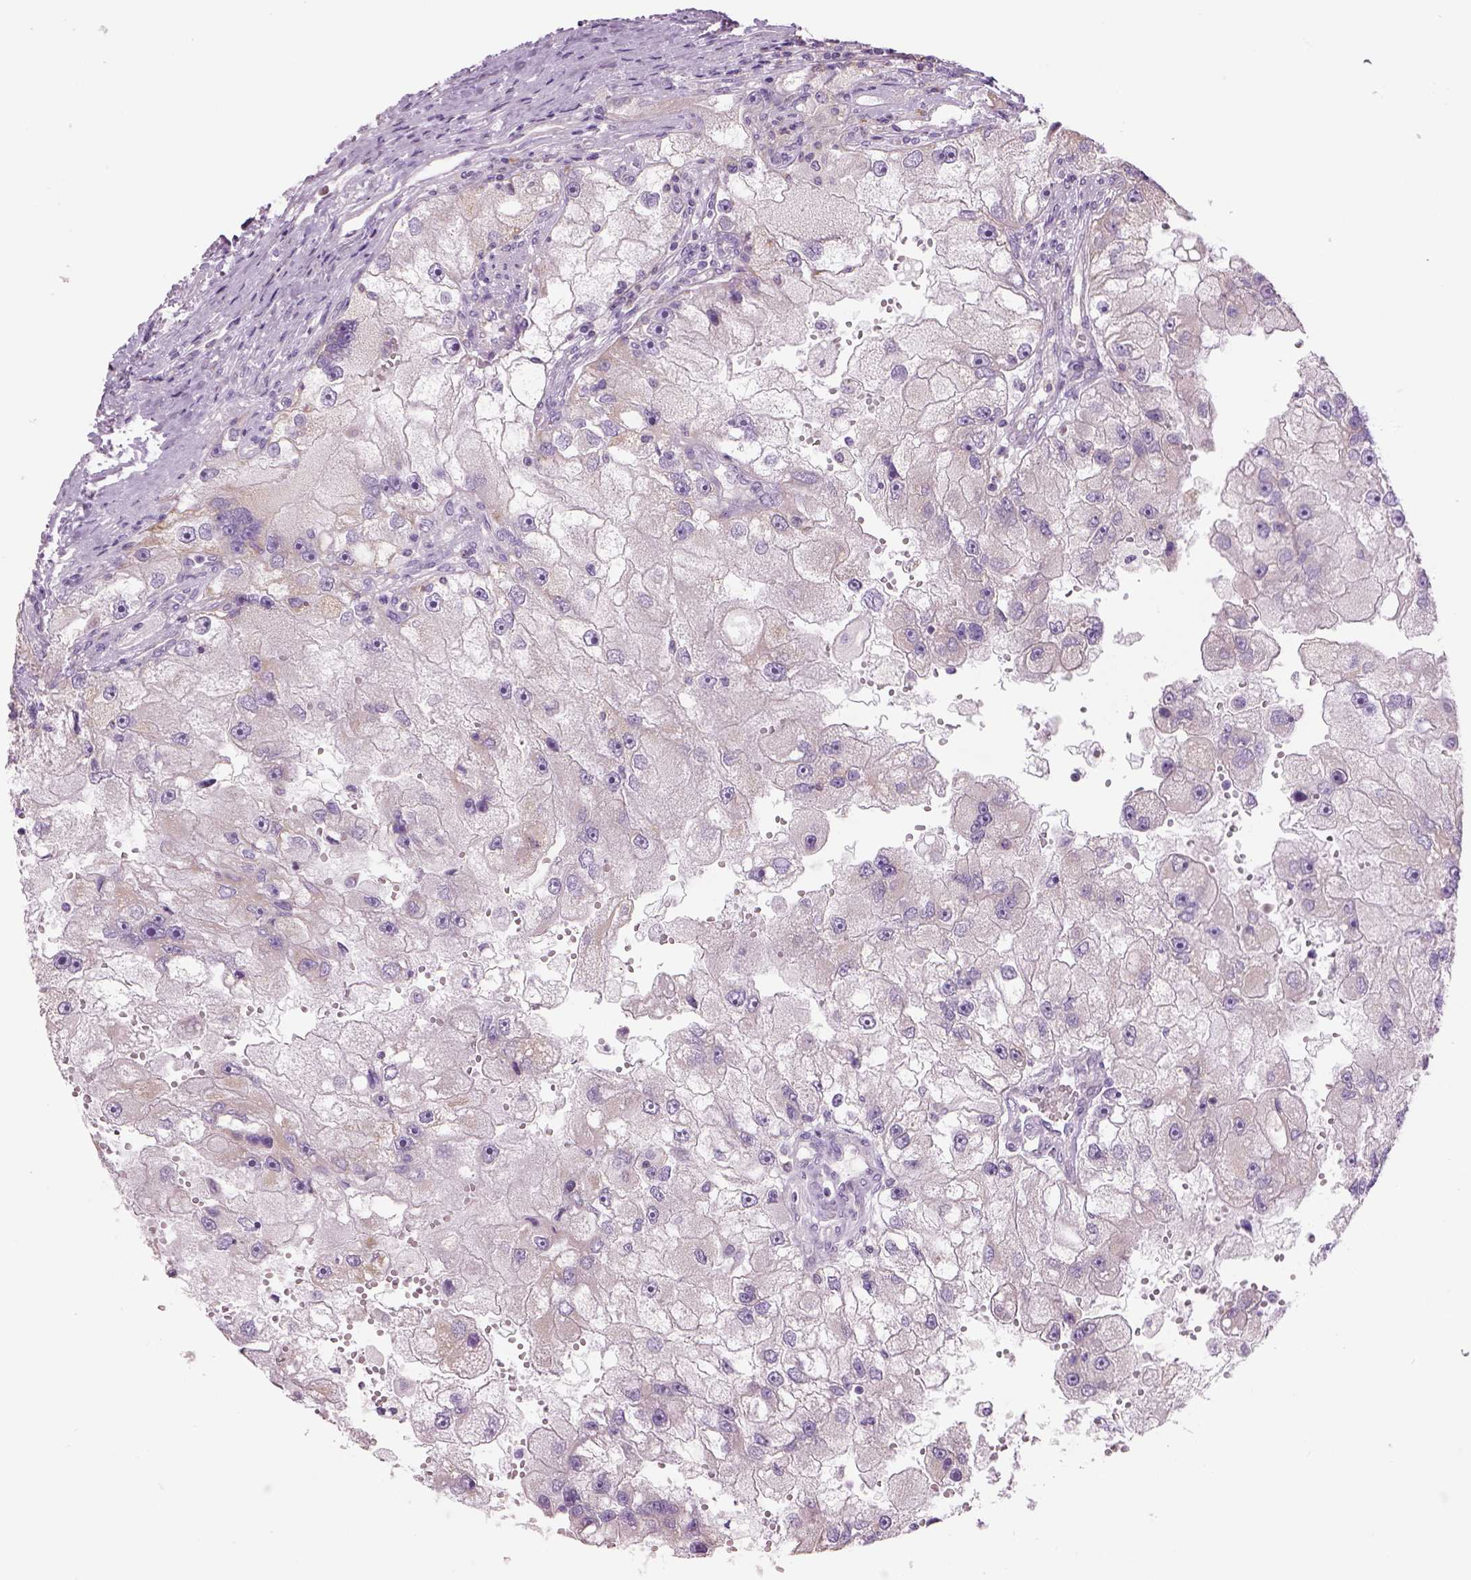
{"staining": {"intensity": "negative", "quantity": "none", "location": "none"}, "tissue": "renal cancer", "cell_type": "Tumor cells", "image_type": "cancer", "snomed": [{"axis": "morphology", "description": "Adenocarcinoma, NOS"}, {"axis": "topography", "description": "Kidney"}], "caption": "IHC micrograph of neoplastic tissue: human renal cancer stained with DAB (3,3'-diaminobenzidine) displays no significant protein staining in tumor cells. The staining is performed using DAB (3,3'-diaminobenzidine) brown chromogen with nuclei counter-stained in using hematoxylin.", "gene": "IFT52", "patient": {"sex": "male", "age": 63}}